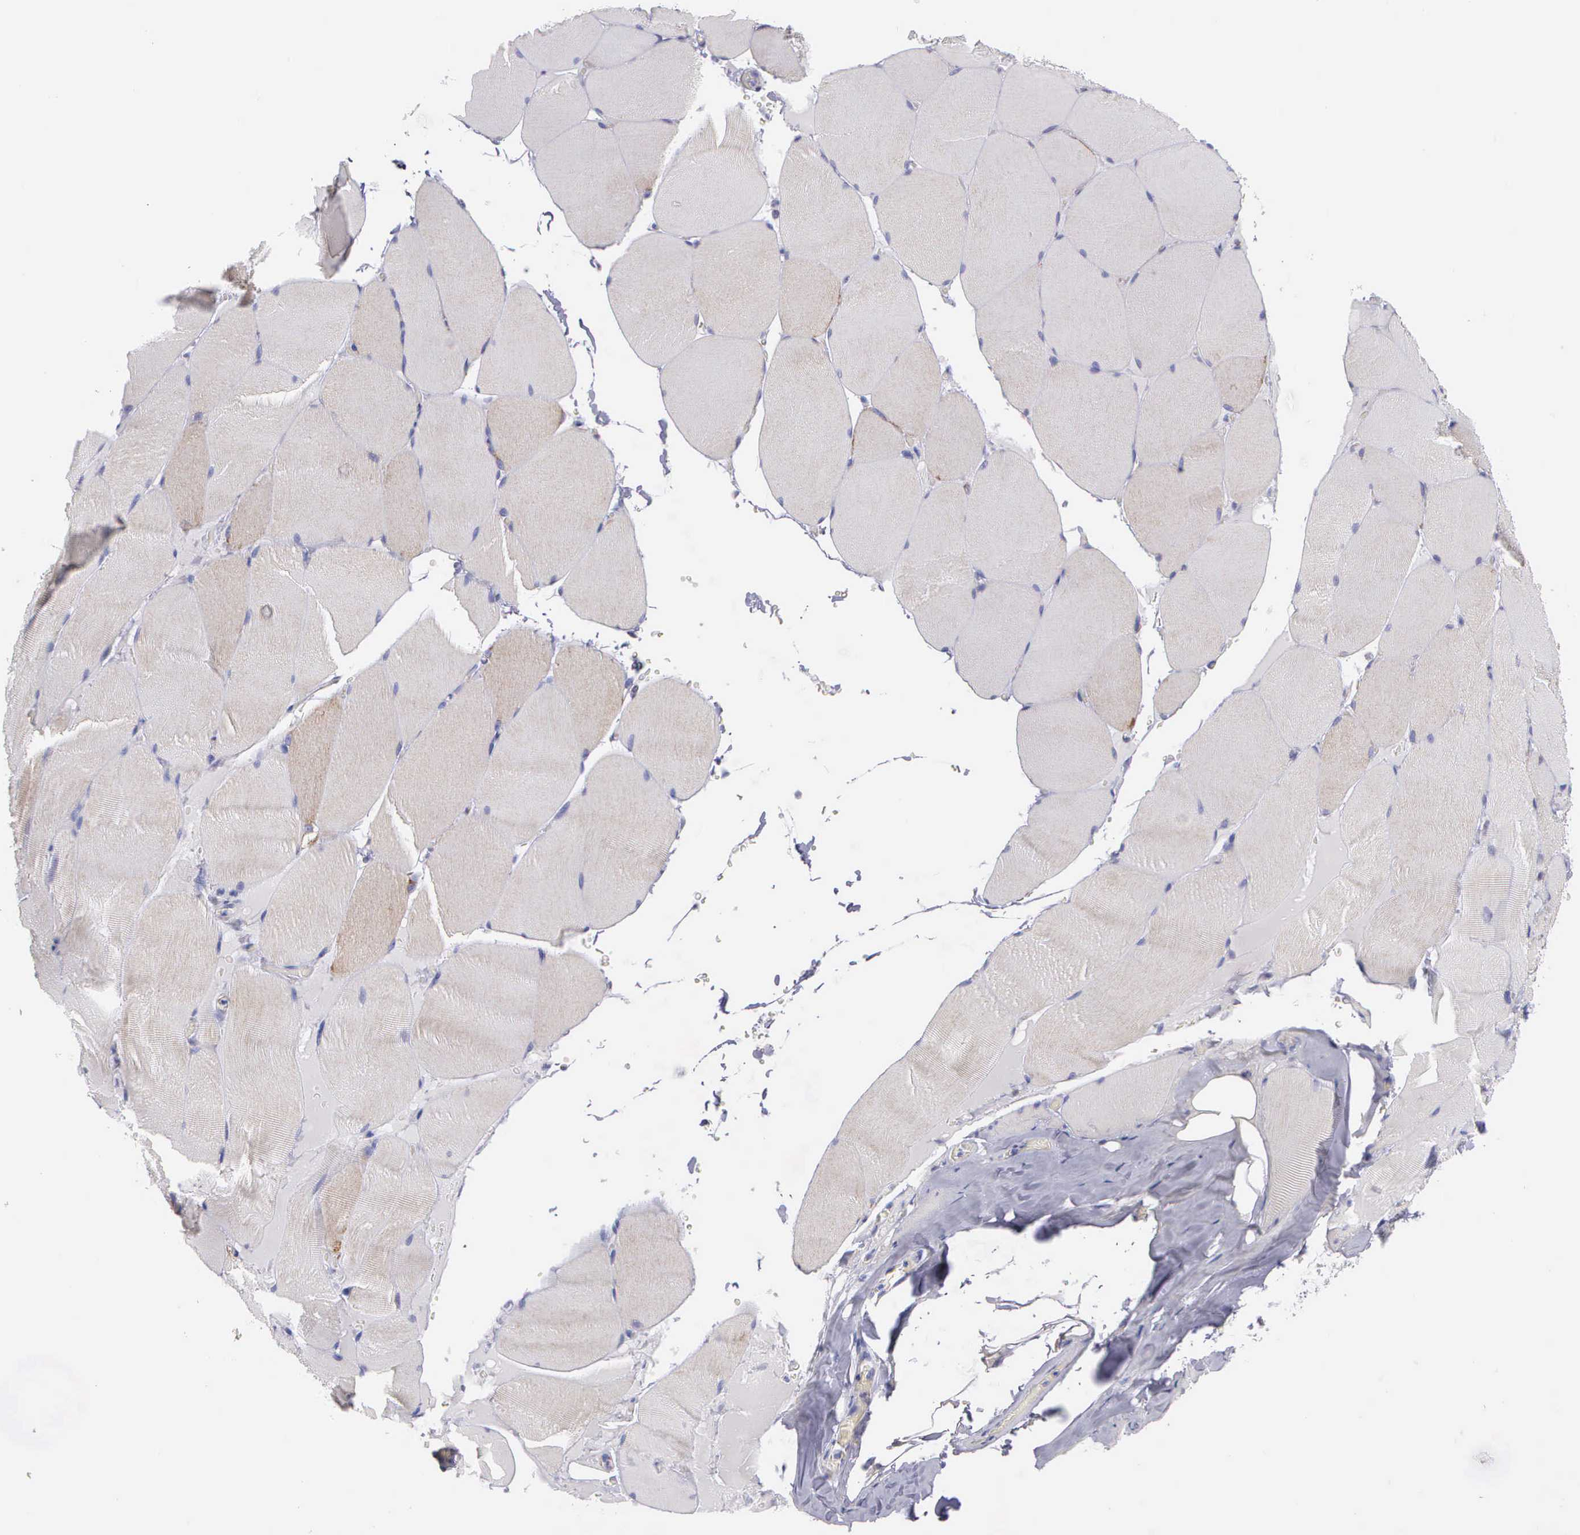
{"staining": {"intensity": "negative", "quantity": "none", "location": "none"}, "tissue": "skeletal muscle", "cell_type": "Myocytes", "image_type": "normal", "snomed": [{"axis": "morphology", "description": "Normal tissue, NOS"}, {"axis": "topography", "description": "Skeletal muscle"}], "caption": "IHC micrograph of unremarkable skeletal muscle: human skeletal muscle stained with DAB (3,3'-diaminobenzidine) reveals no significant protein expression in myocytes. (Immunohistochemistry, brightfield microscopy, high magnification).", "gene": "SYNJ2BP", "patient": {"sex": "male", "age": 71}}